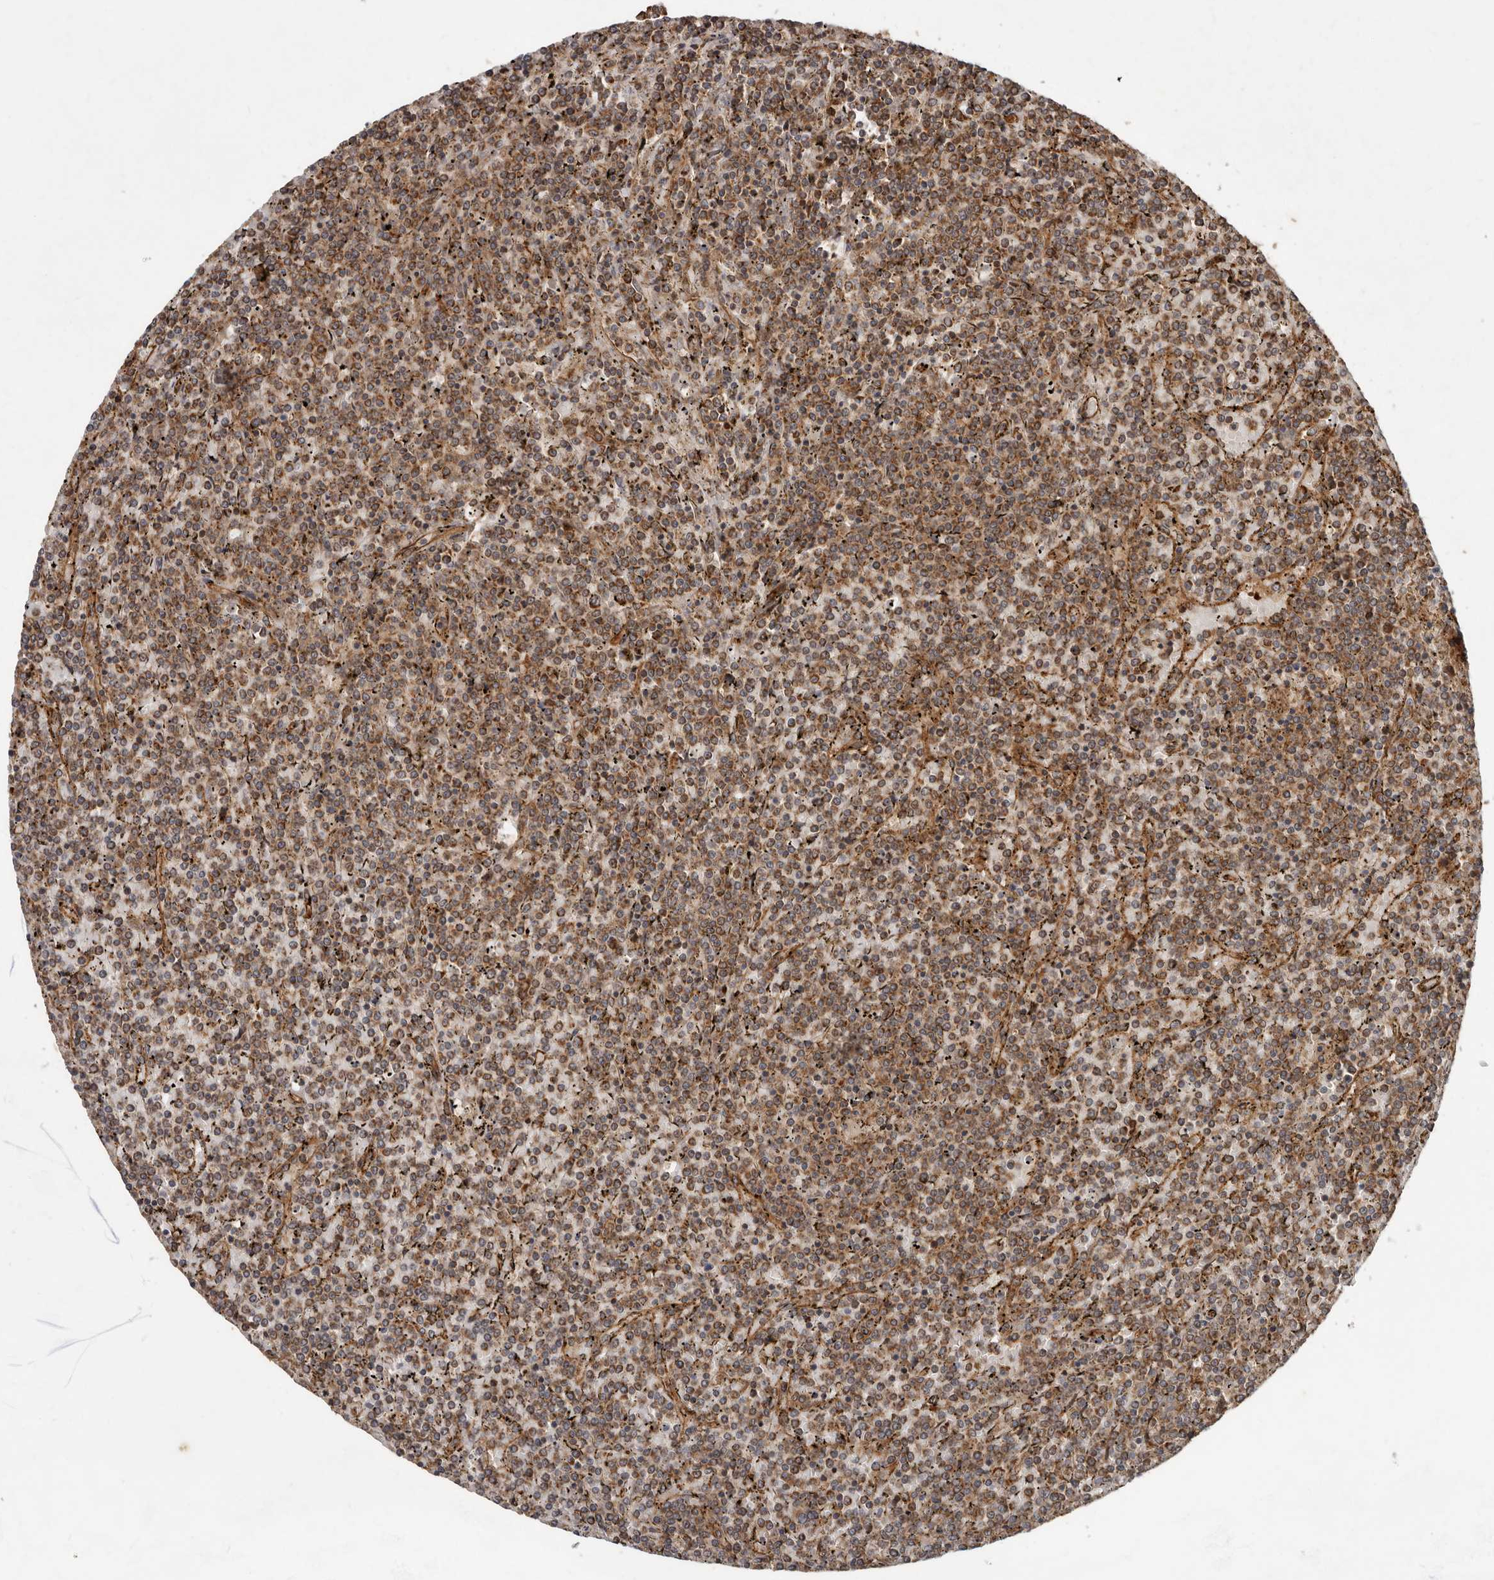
{"staining": {"intensity": "moderate", "quantity": ">75%", "location": "cytoplasmic/membranous"}, "tissue": "lymphoma", "cell_type": "Tumor cells", "image_type": "cancer", "snomed": [{"axis": "morphology", "description": "Malignant lymphoma, non-Hodgkin's type, Low grade"}, {"axis": "topography", "description": "Spleen"}], "caption": "Immunohistochemistry (IHC) (DAB (3,3'-diaminobenzidine)) staining of low-grade malignant lymphoma, non-Hodgkin's type exhibits moderate cytoplasmic/membranous protein expression in approximately >75% of tumor cells.", "gene": "STK36", "patient": {"sex": "female", "age": 19}}